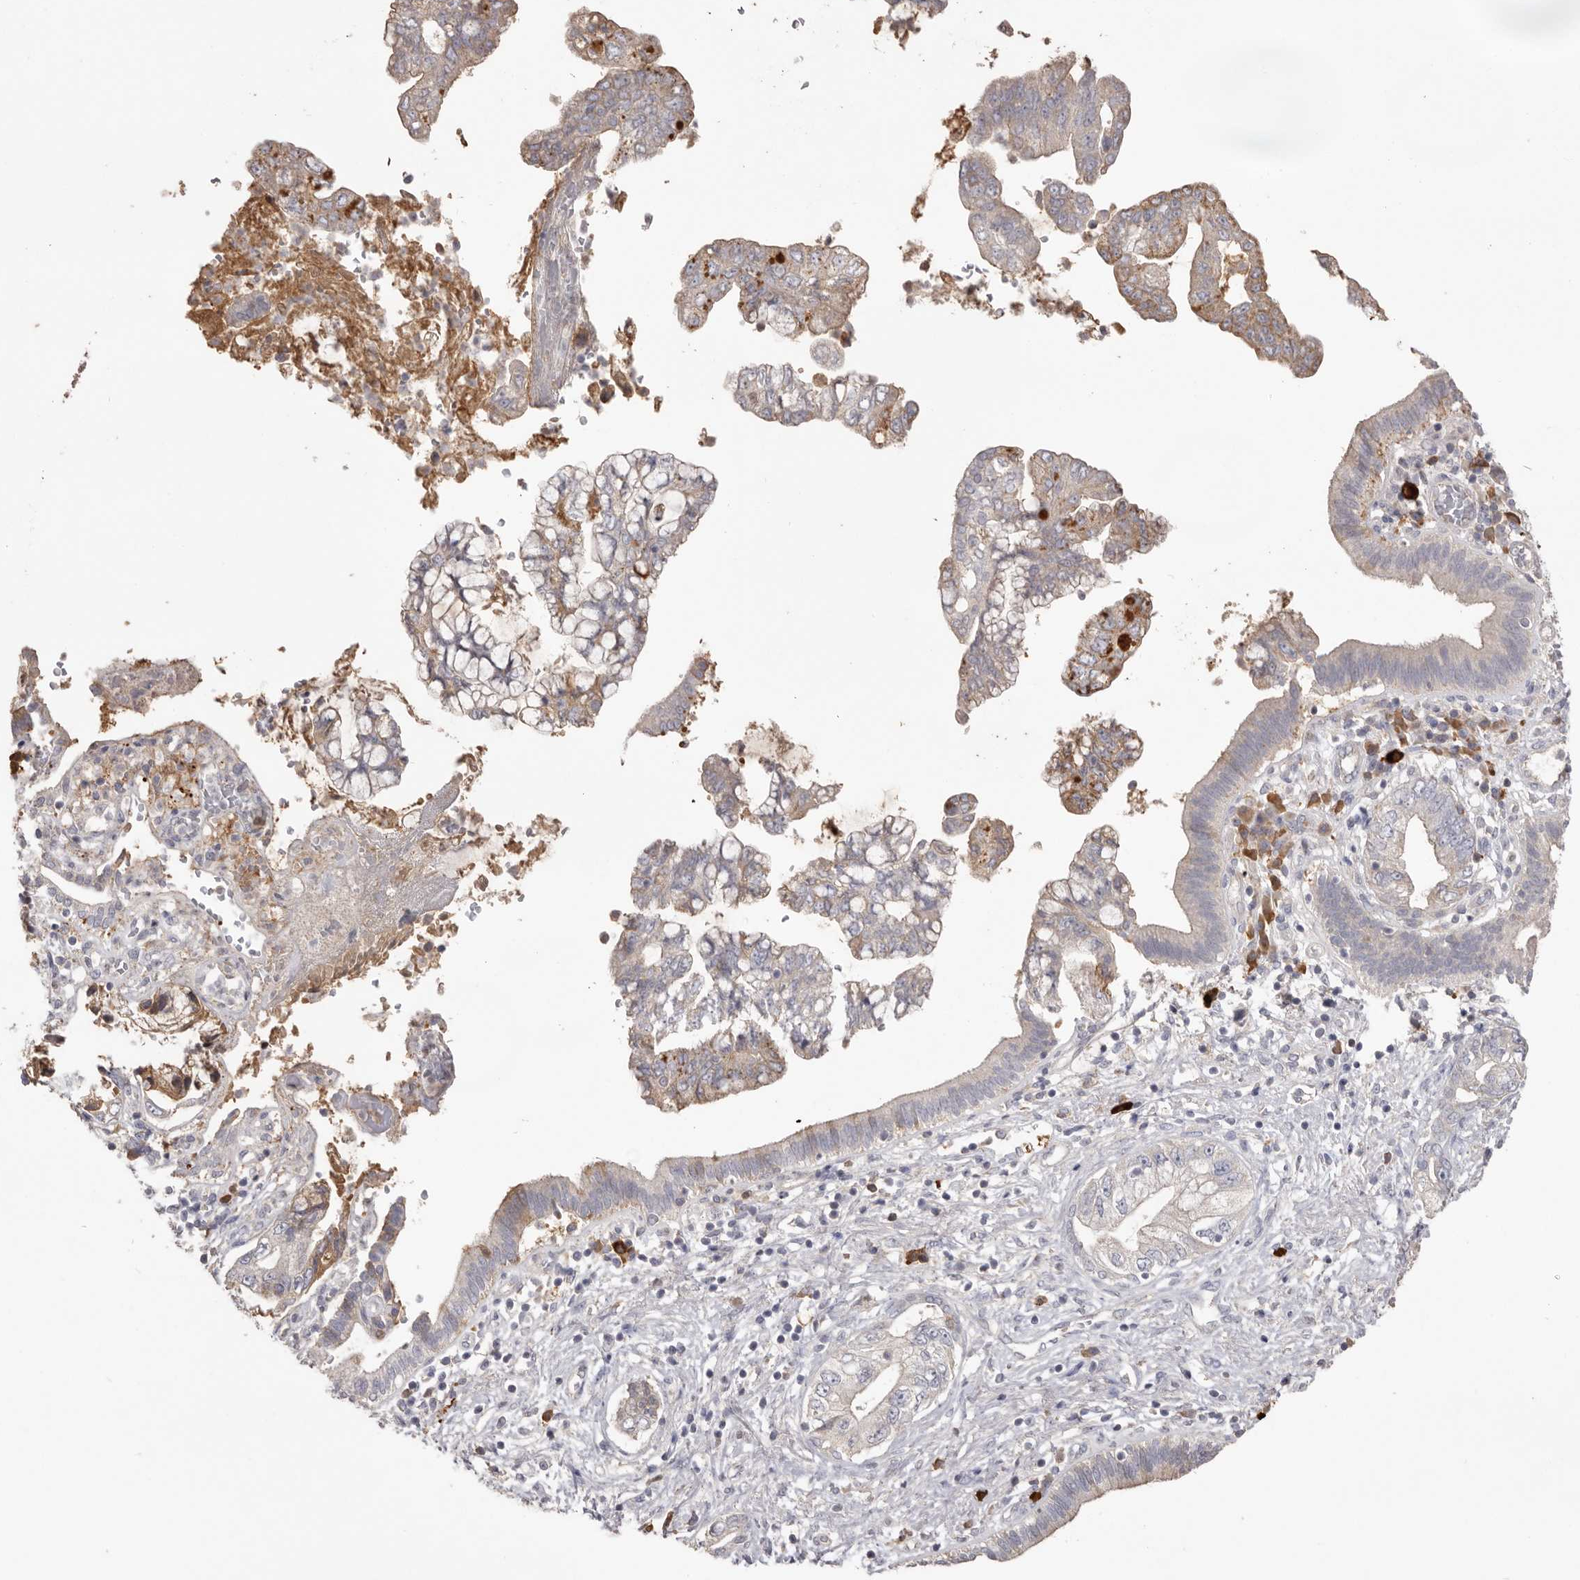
{"staining": {"intensity": "weak", "quantity": "25%-75%", "location": "cytoplasmic/membranous"}, "tissue": "pancreatic cancer", "cell_type": "Tumor cells", "image_type": "cancer", "snomed": [{"axis": "morphology", "description": "Adenocarcinoma, NOS"}, {"axis": "topography", "description": "Pancreas"}], "caption": "An immunohistochemistry (IHC) image of tumor tissue is shown. Protein staining in brown shows weak cytoplasmic/membranous positivity in pancreatic cancer within tumor cells.", "gene": "HCAR2", "patient": {"sex": "female", "age": 73}}